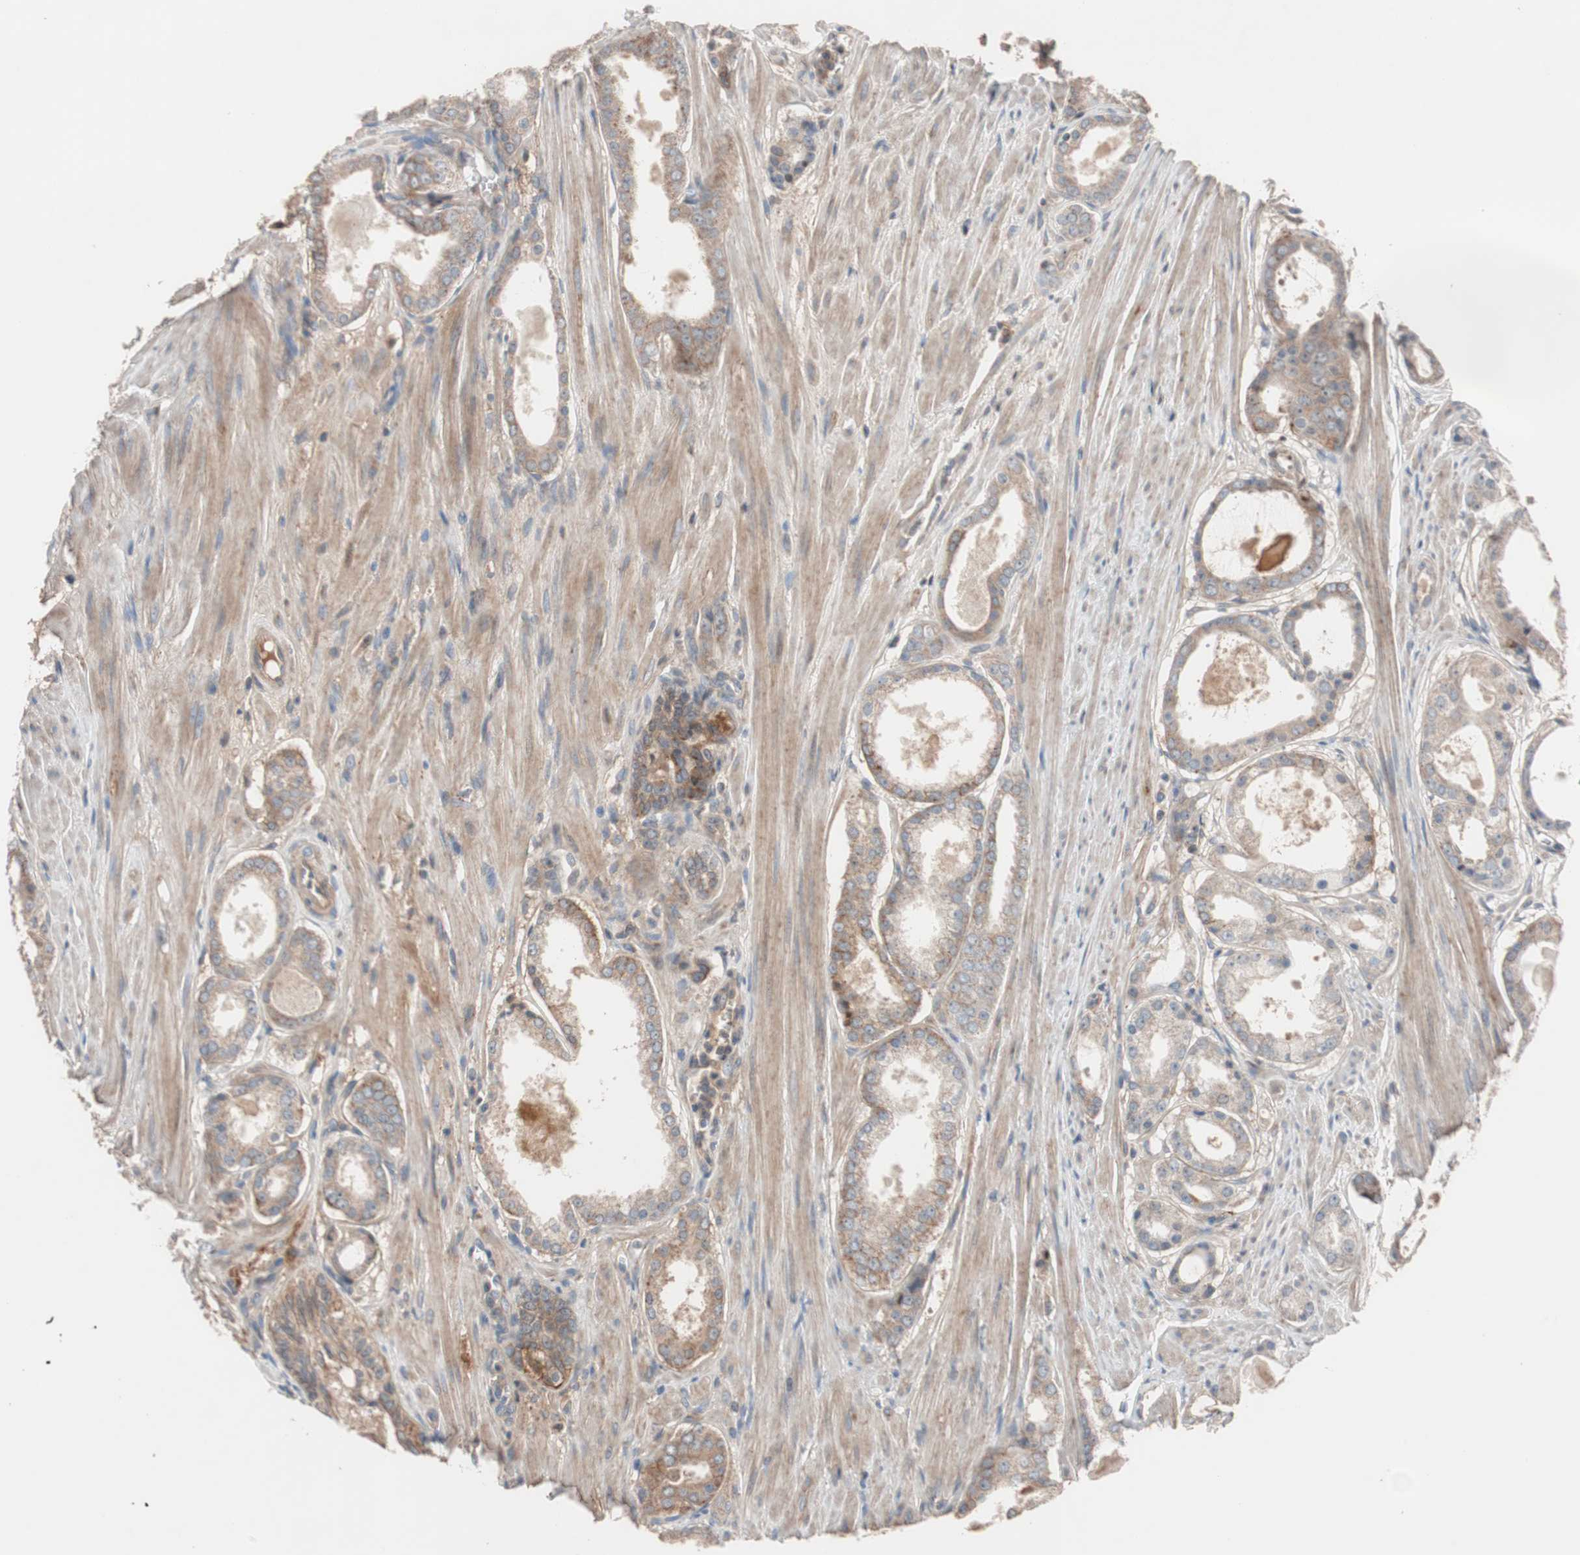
{"staining": {"intensity": "moderate", "quantity": ">75%", "location": "cytoplasmic/membranous"}, "tissue": "prostate cancer", "cell_type": "Tumor cells", "image_type": "cancer", "snomed": [{"axis": "morphology", "description": "Adenocarcinoma, Low grade"}, {"axis": "topography", "description": "Prostate"}], "caption": "Tumor cells show medium levels of moderate cytoplasmic/membranous positivity in about >75% of cells in human prostate cancer.", "gene": "SDC4", "patient": {"sex": "male", "age": 57}}